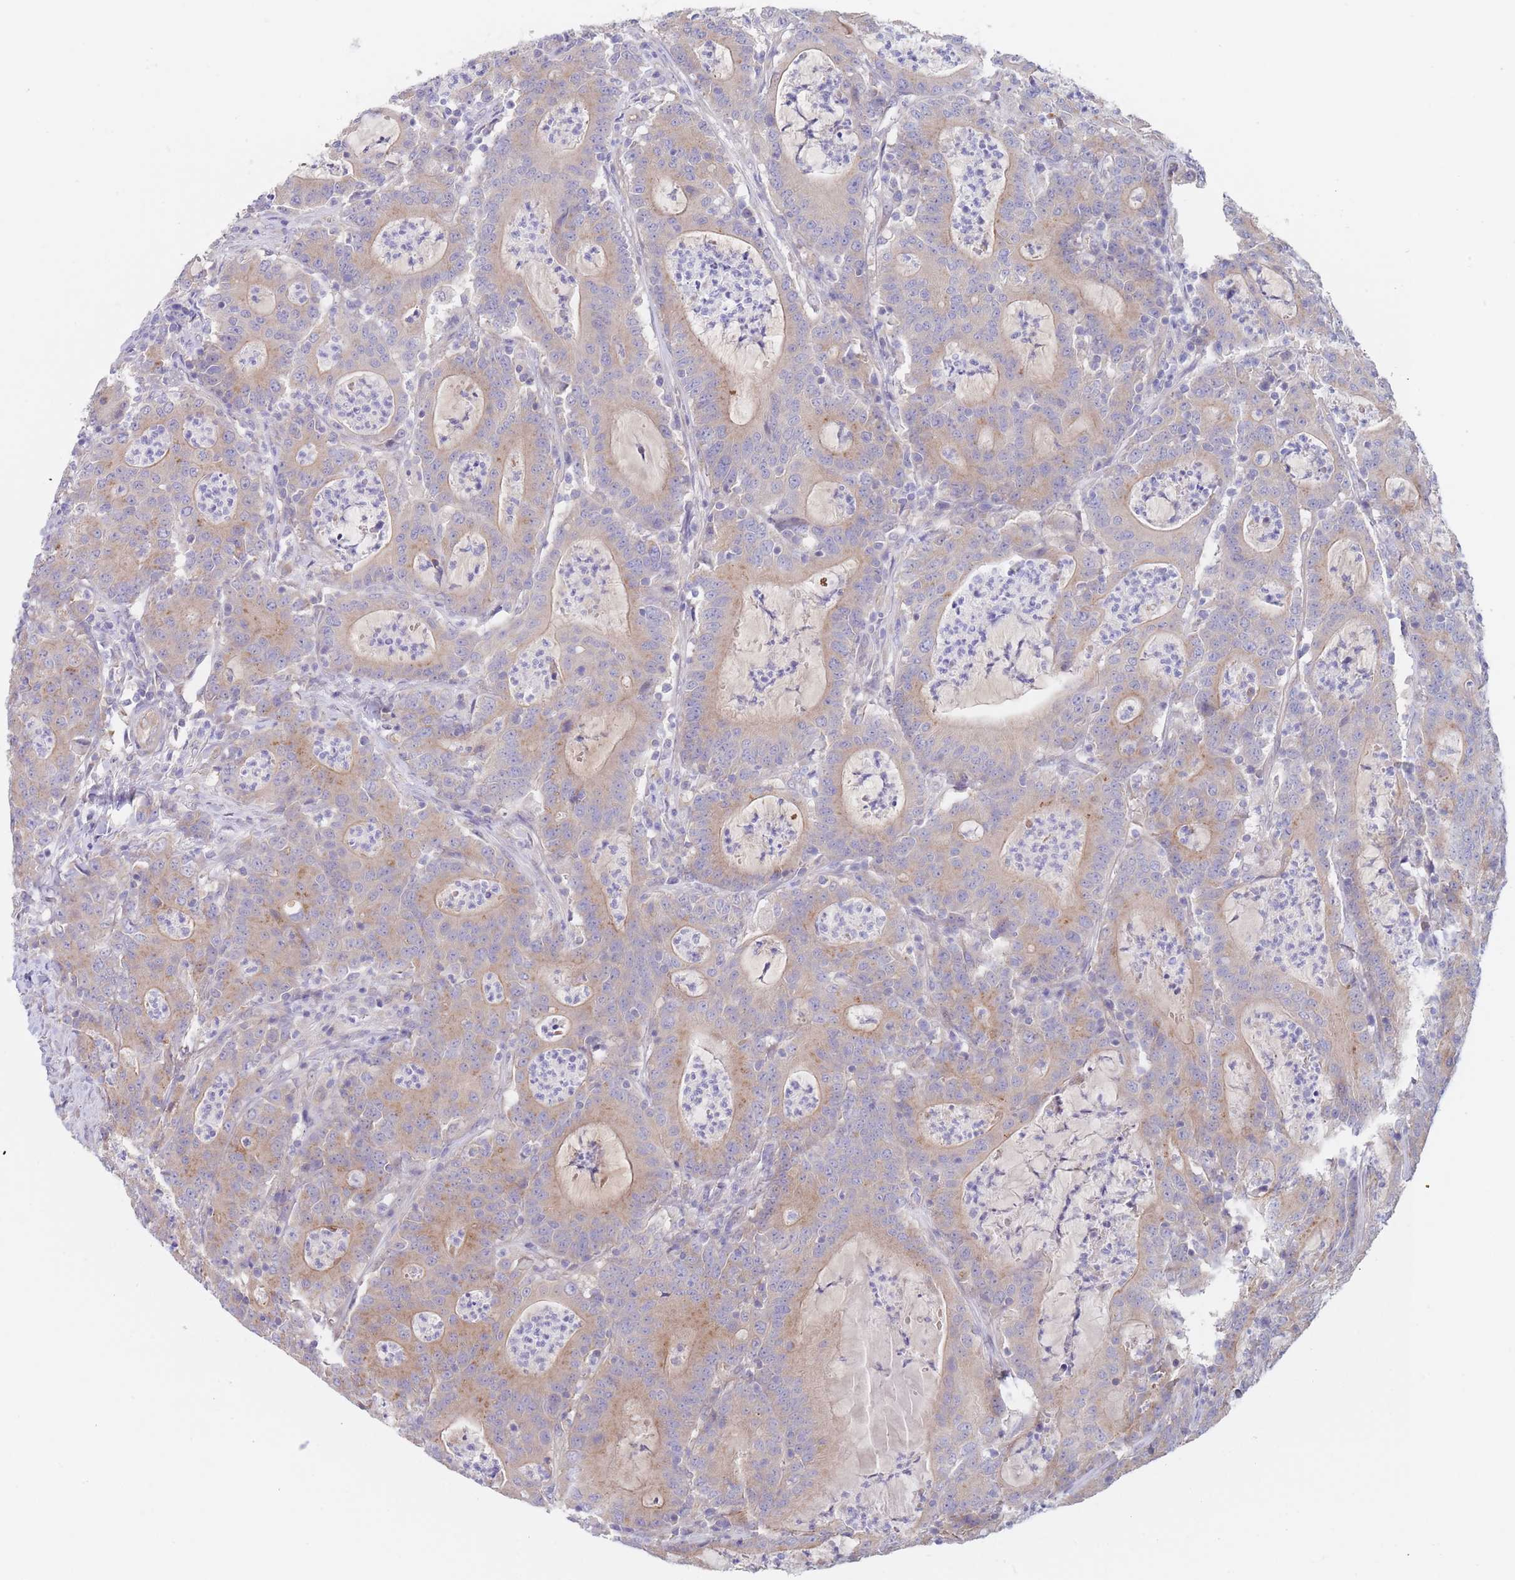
{"staining": {"intensity": "moderate", "quantity": "25%-75%", "location": "cytoplasmic/membranous"}, "tissue": "colorectal cancer", "cell_type": "Tumor cells", "image_type": "cancer", "snomed": [{"axis": "morphology", "description": "Adenocarcinoma, NOS"}, {"axis": "topography", "description": "Colon"}], "caption": "Adenocarcinoma (colorectal) tissue shows moderate cytoplasmic/membranous positivity in about 25%-75% of tumor cells", "gene": "ZNF281", "patient": {"sex": "male", "age": 83}}